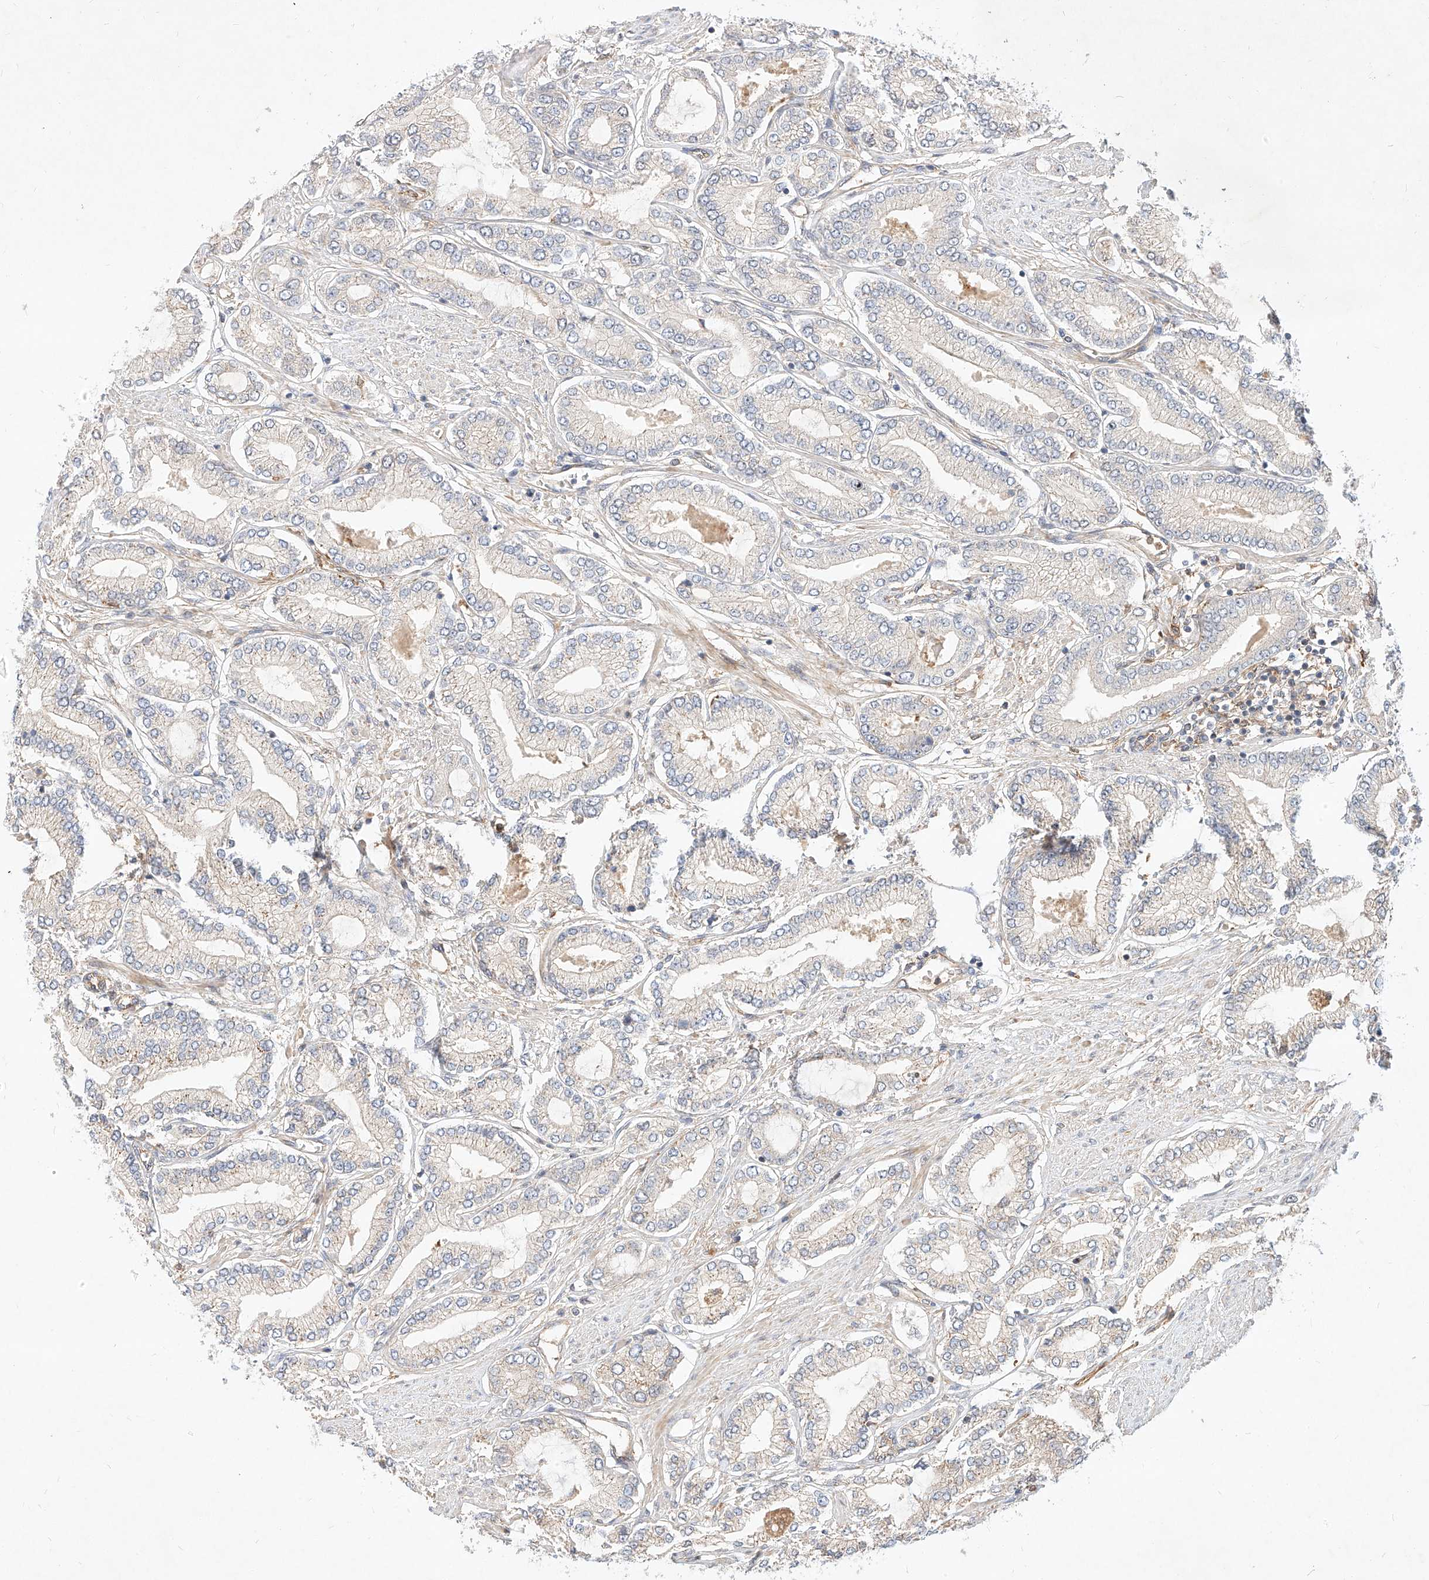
{"staining": {"intensity": "negative", "quantity": "none", "location": "none"}, "tissue": "prostate cancer", "cell_type": "Tumor cells", "image_type": "cancer", "snomed": [{"axis": "morphology", "description": "Adenocarcinoma, Low grade"}, {"axis": "topography", "description": "Prostate"}], "caption": "An image of prostate cancer stained for a protein displays no brown staining in tumor cells.", "gene": "NFAM1", "patient": {"sex": "male", "age": 63}}